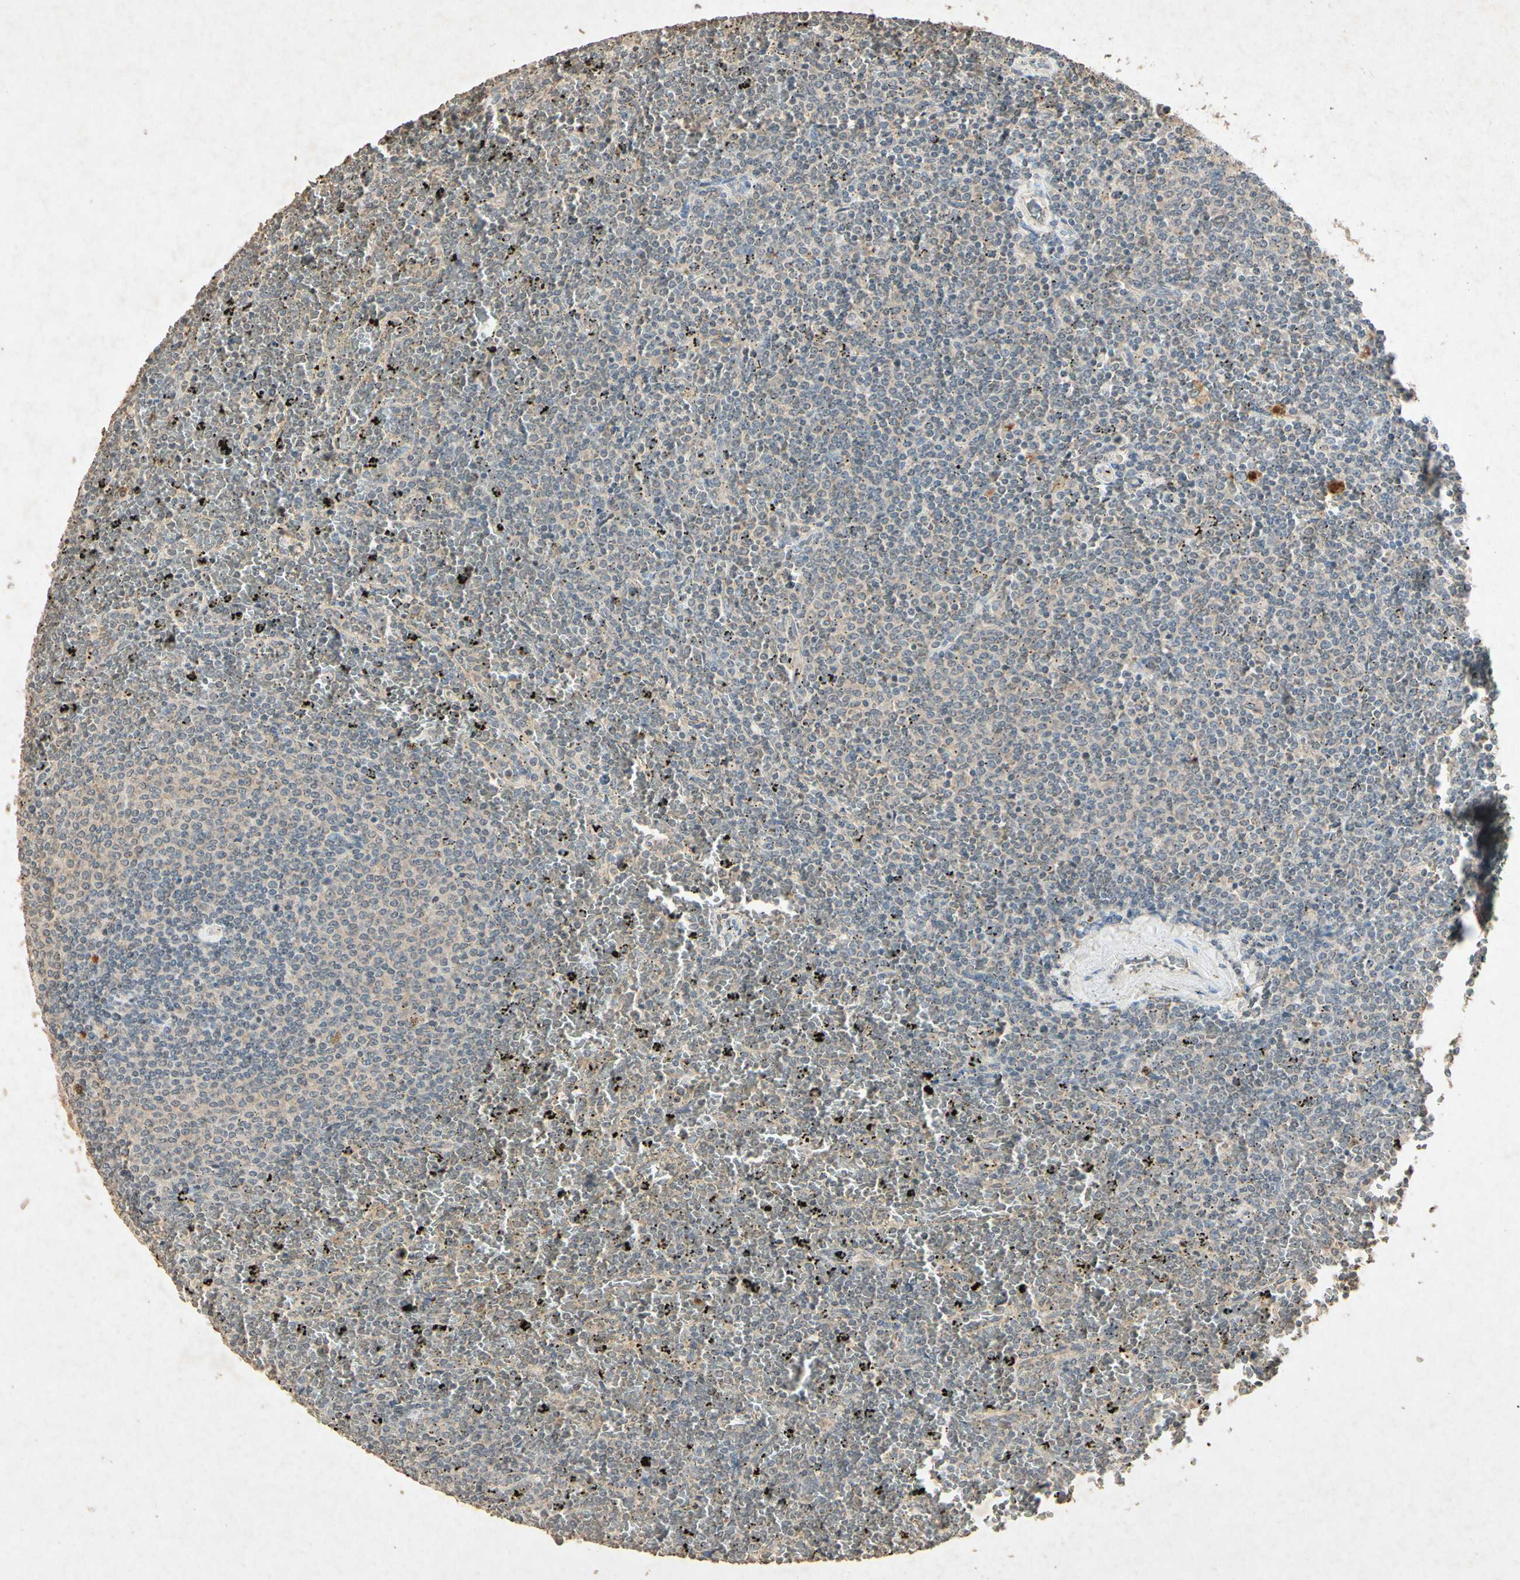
{"staining": {"intensity": "negative", "quantity": "none", "location": "none"}, "tissue": "lymphoma", "cell_type": "Tumor cells", "image_type": "cancer", "snomed": [{"axis": "morphology", "description": "Malignant lymphoma, non-Hodgkin's type, Low grade"}, {"axis": "topography", "description": "Spleen"}], "caption": "Immunohistochemical staining of lymphoma exhibits no significant staining in tumor cells.", "gene": "MSRB1", "patient": {"sex": "female", "age": 77}}